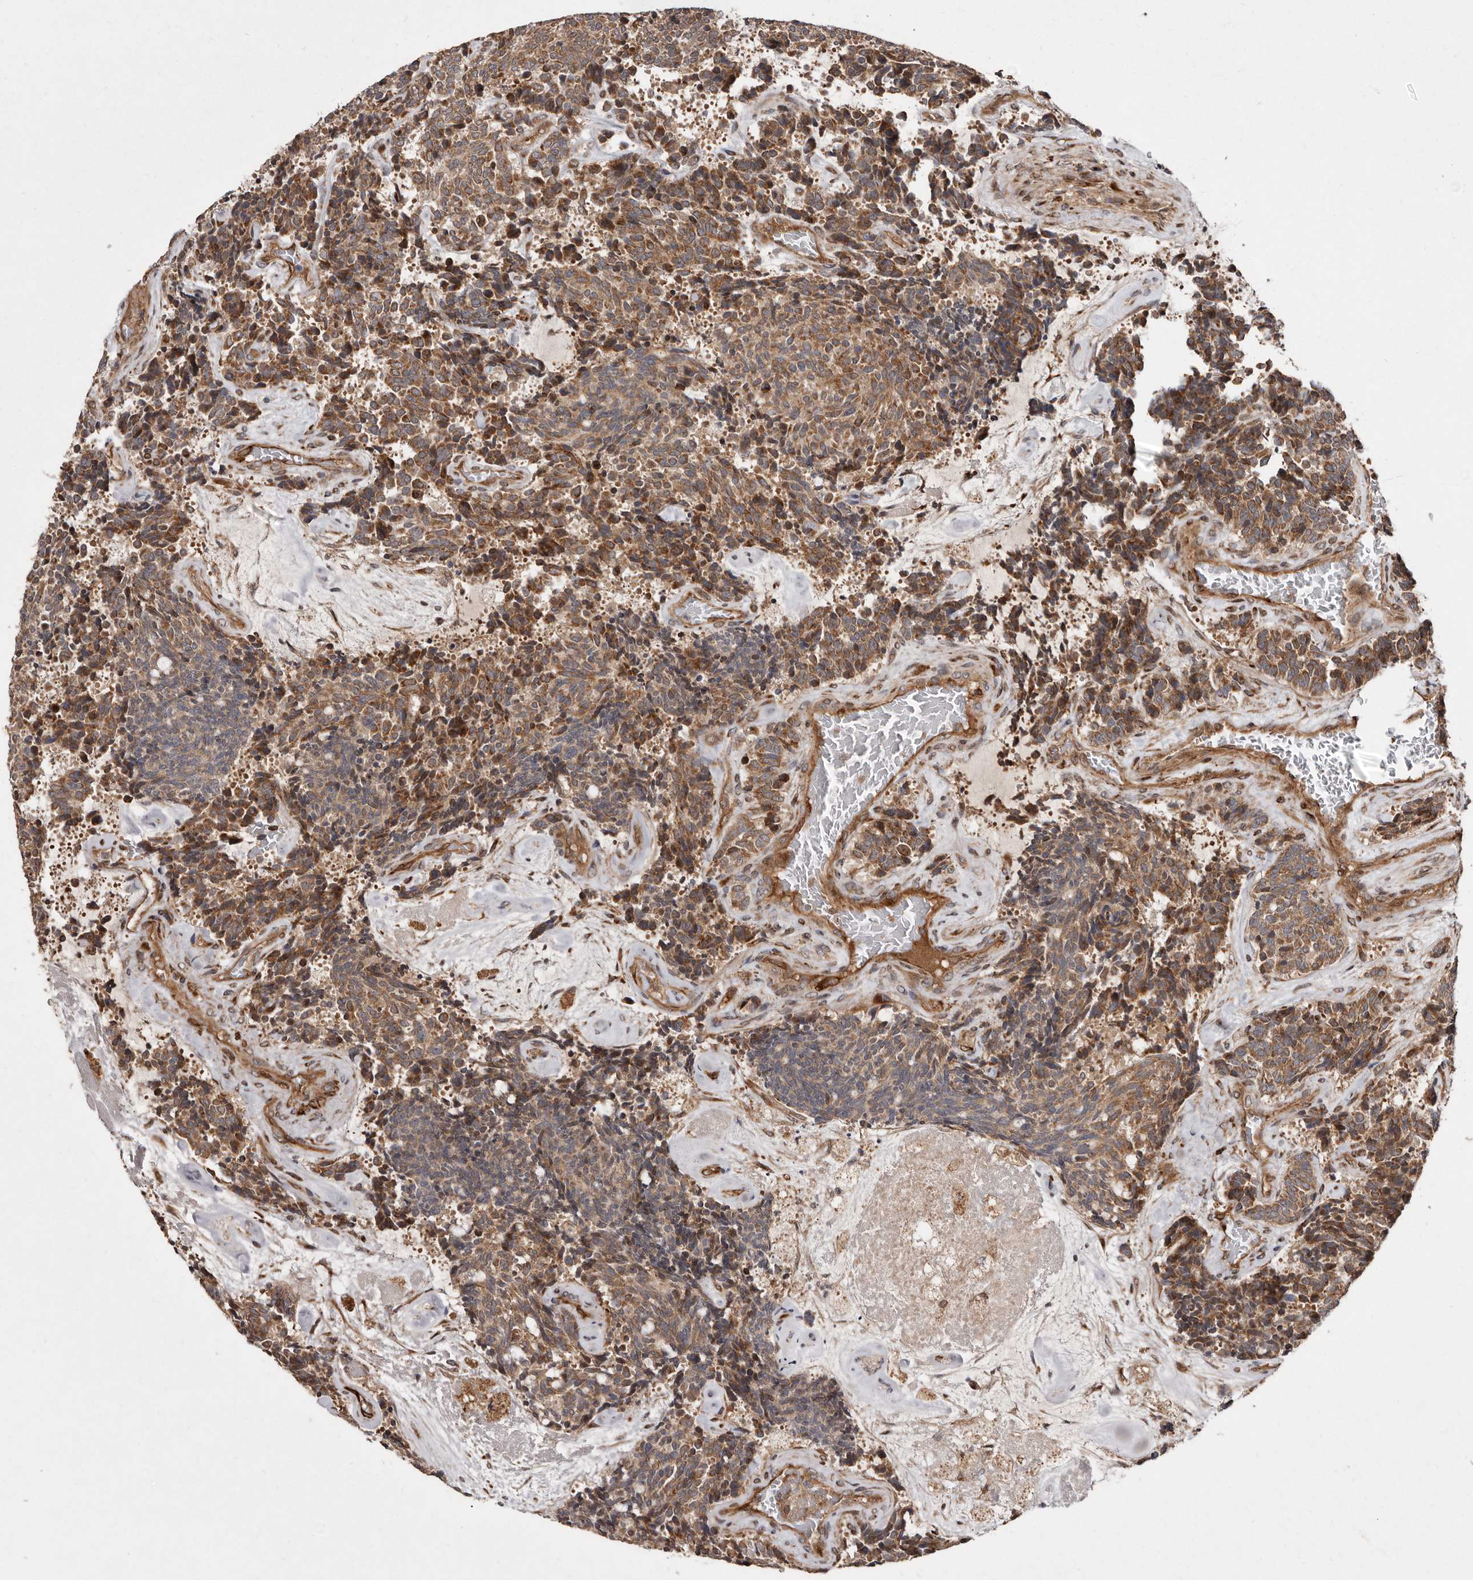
{"staining": {"intensity": "moderate", "quantity": ">75%", "location": "cytoplasmic/membranous"}, "tissue": "carcinoid", "cell_type": "Tumor cells", "image_type": "cancer", "snomed": [{"axis": "morphology", "description": "Carcinoid, malignant, NOS"}, {"axis": "topography", "description": "Pancreas"}], "caption": "The photomicrograph shows staining of malignant carcinoid, revealing moderate cytoplasmic/membranous protein staining (brown color) within tumor cells. (DAB (3,3'-diaminobenzidine) IHC with brightfield microscopy, high magnification).", "gene": "FLAD1", "patient": {"sex": "female", "age": 54}}